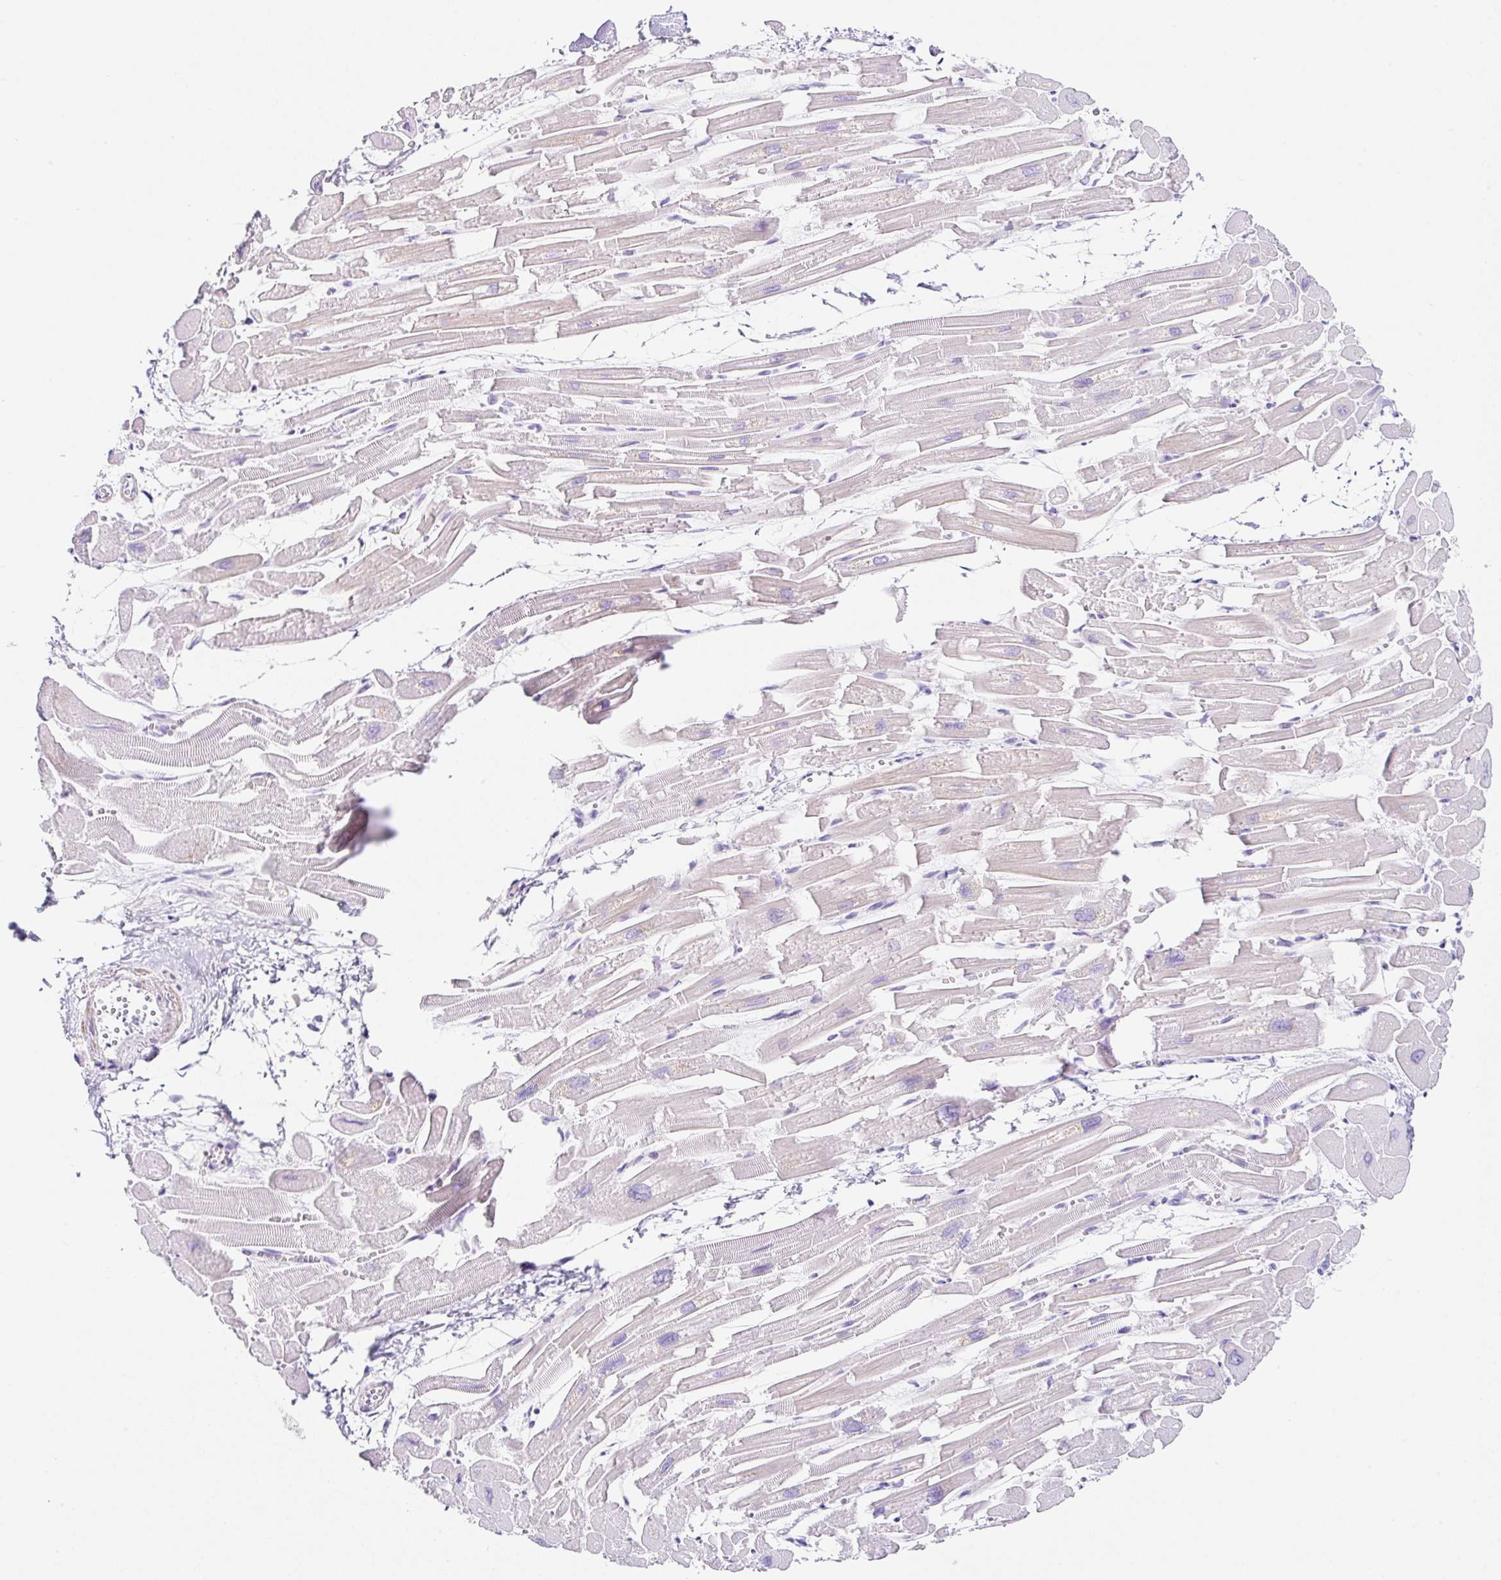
{"staining": {"intensity": "moderate", "quantity": "25%-75%", "location": "cytoplasmic/membranous"}, "tissue": "heart muscle", "cell_type": "Cardiomyocytes", "image_type": "normal", "snomed": [{"axis": "morphology", "description": "Normal tissue, NOS"}, {"axis": "topography", "description": "Heart"}], "caption": "Protein staining of unremarkable heart muscle reveals moderate cytoplasmic/membranous positivity in approximately 25%-75% of cardiomyocytes.", "gene": "CLDND2", "patient": {"sex": "male", "age": 54}}